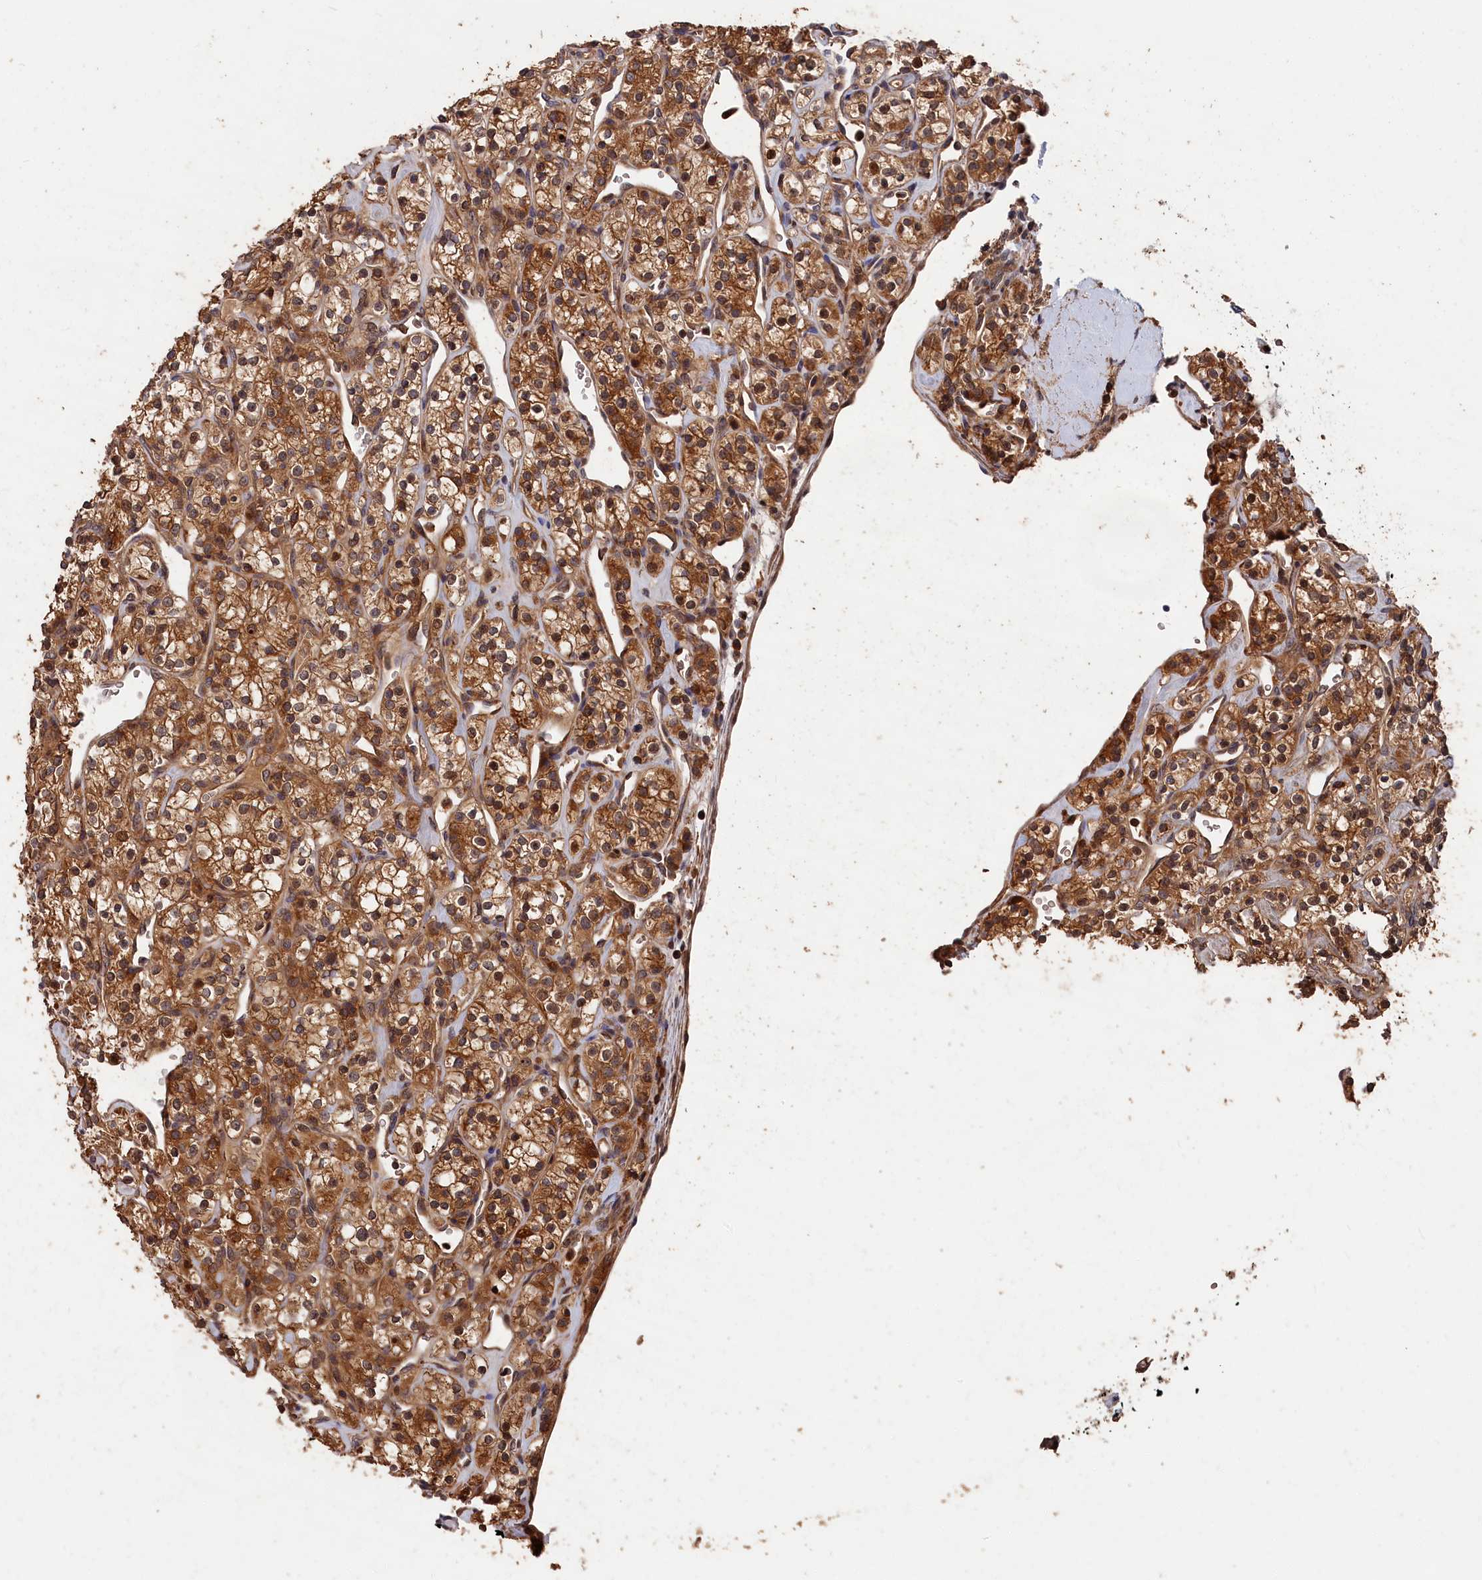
{"staining": {"intensity": "strong", "quantity": ">75%", "location": "cytoplasmic/membranous"}, "tissue": "renal cancer", "cell_type": "Tumor cells", "image_type": "cancer", "snomed": [{"axis": "morphology", "description": "Adenocarcinoma, NOS"}, {"axis": "topography", "description": "Kidney"}], "caption": "A micrograph showing strong cytoplasmic/membranous positivity in approximately >75% of tumor cells in renal cancer, as visualized by brown immunohistochemical staining.", "gene": "RMI2", "patient": {"sex": "male", "age": 77}}